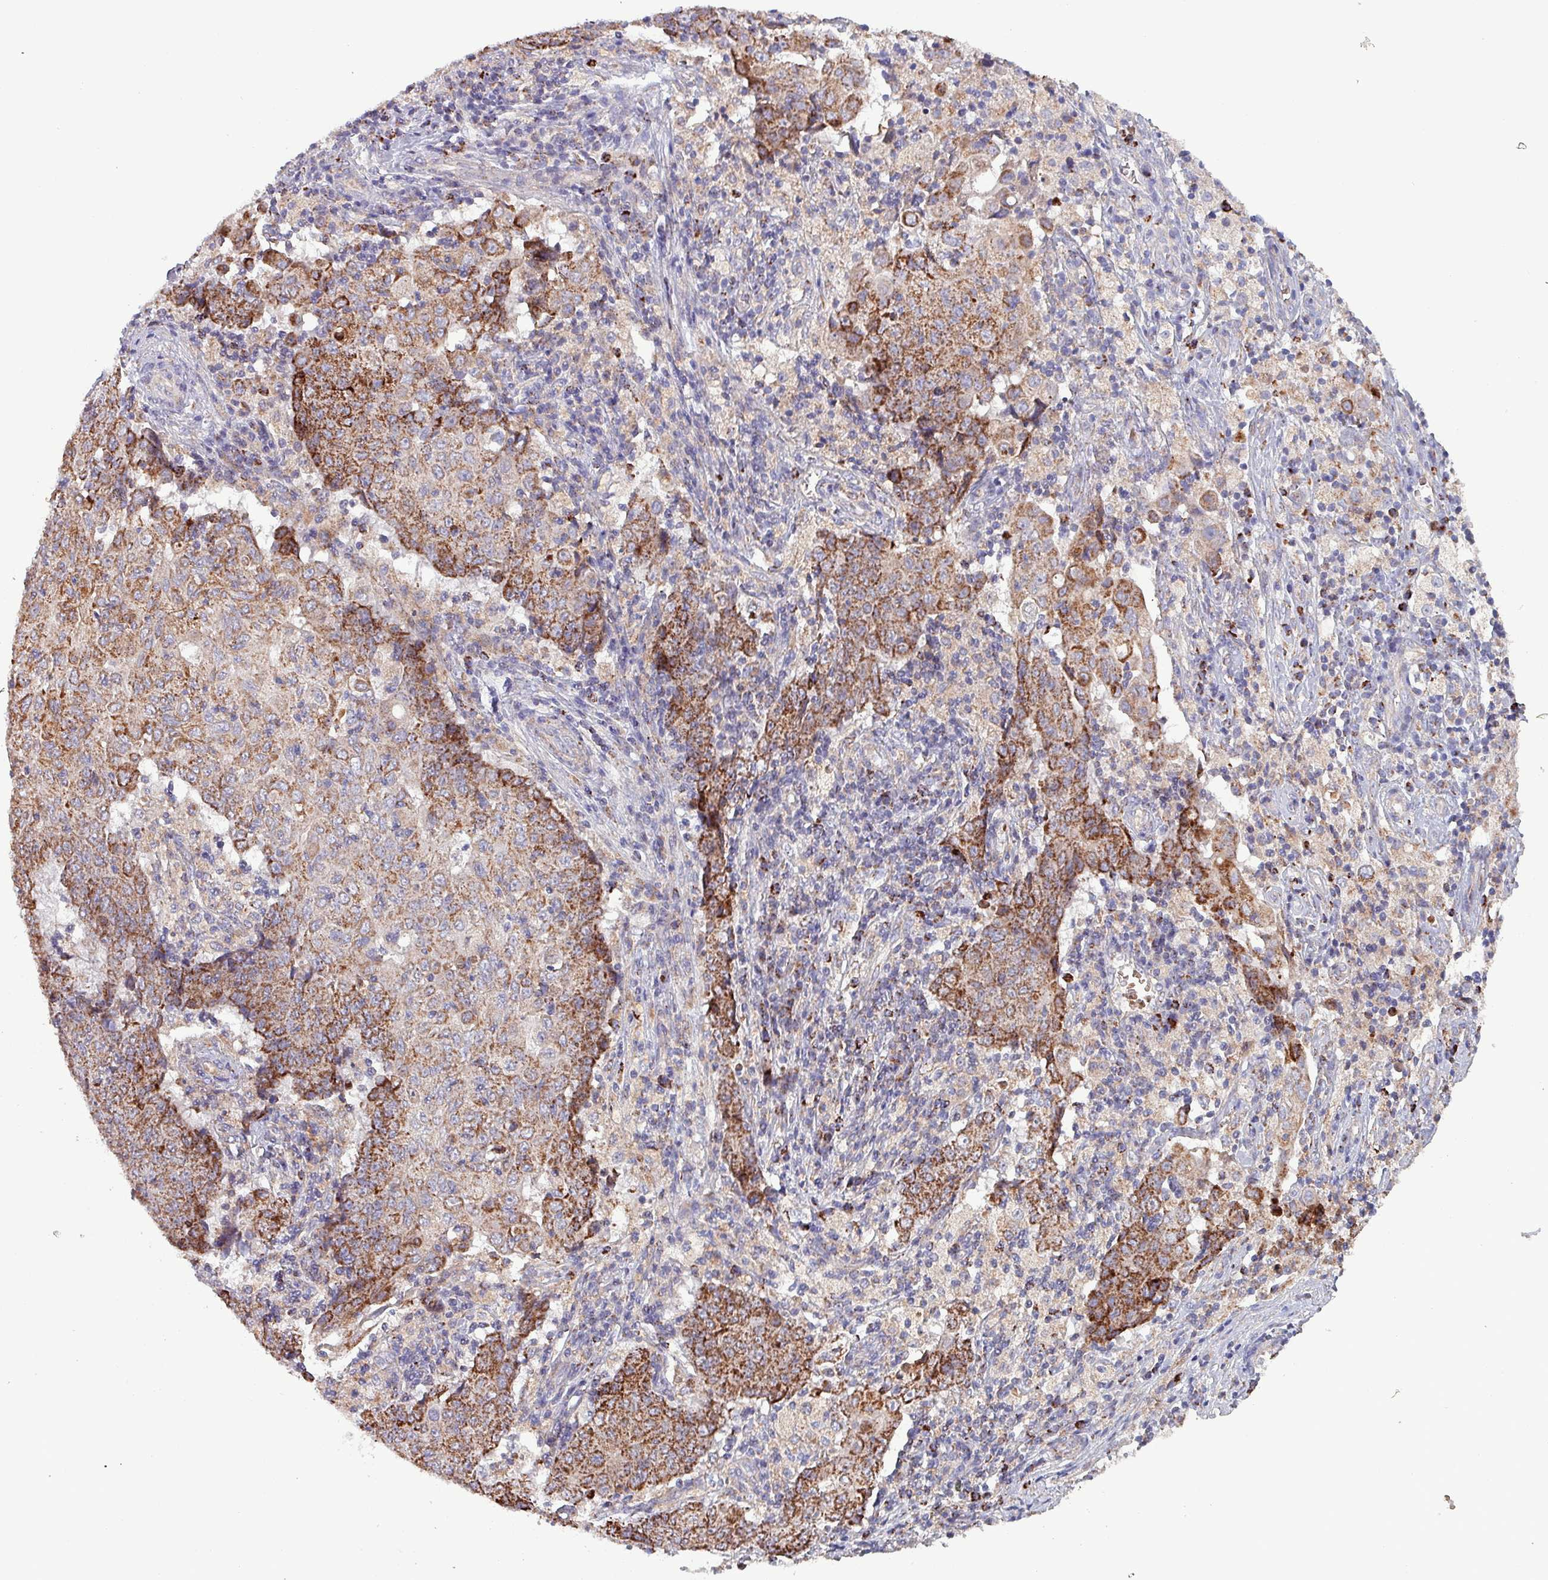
{"staining": {"intensity": "strong", "quantity": ">75%", "location": "cytoplasmic/membranous"}, "tissue": "ovarian cancer", "cell_type": "Tumor cells", "image_type": "cancer", "snomed": [{"axis": "morphology", "description": "Carcinoma, endometroid"}, {"axis": "topography", "description": "Ovary"}], "caption": "Strong cytoplasmic/membranous staining is seen in about >75% of tumor cells in ovarian endometroid carcinoma.", "gene": "ZNF322", "patient": {"sex": "female", "age": 42}}